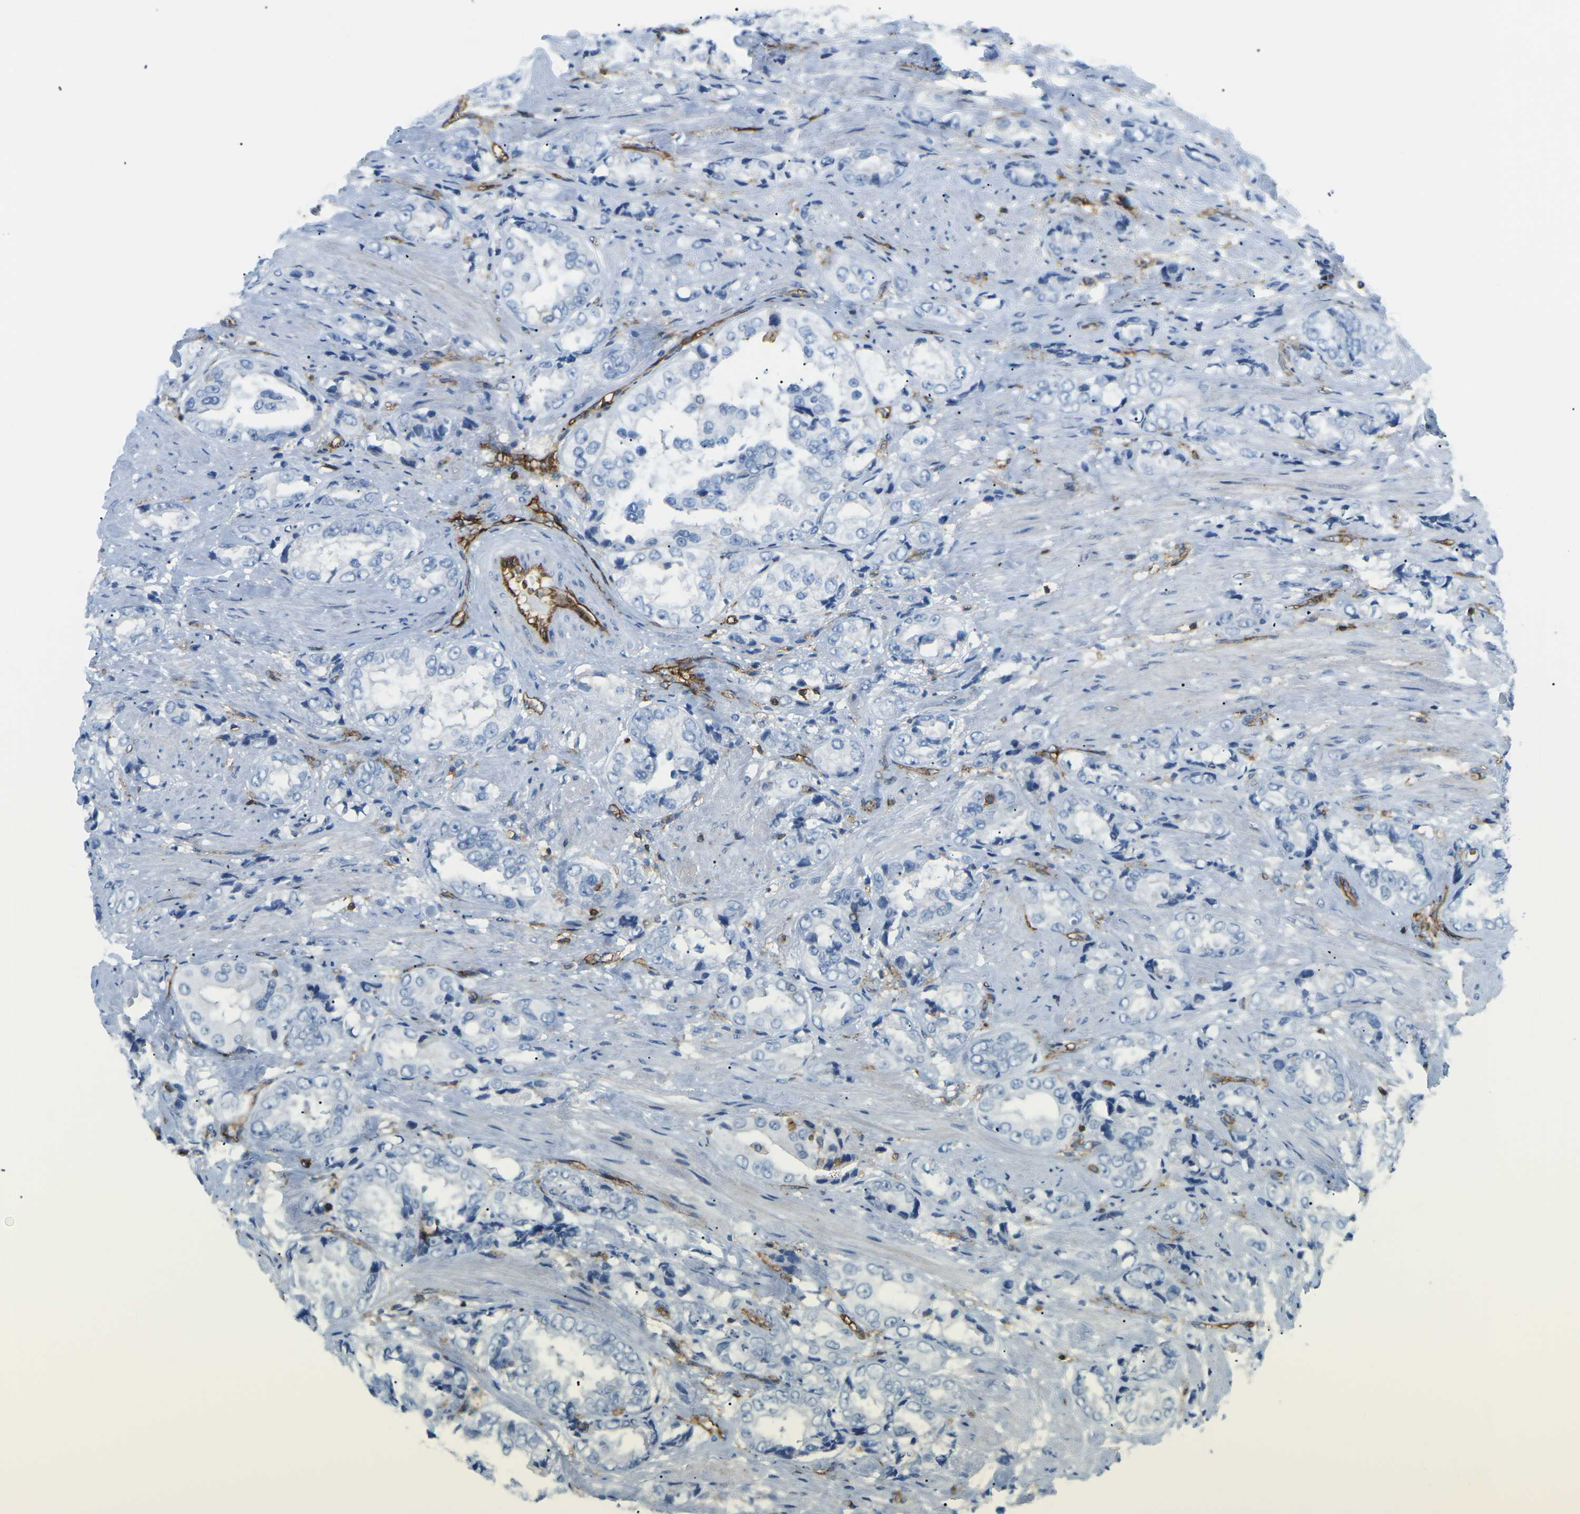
{"staining": {"intensity": "negative", "quantity": "none", "location": "none"}, "tissue": "prostate cancer", "cell_type": "Tumor cells", "image_type": "cancer", "snomed": [{"axis": "morphology", "description": "Adenocarcinoma, High grade"}, {"axis": "topography", "description": "Prostate"}], "caption": "There is no significant expression in tumor cells of prostate cancer (adenocarcinoma (high-grade)).", "gene": "HLA-B", "patient": {"sex": "male", "age": 61}}